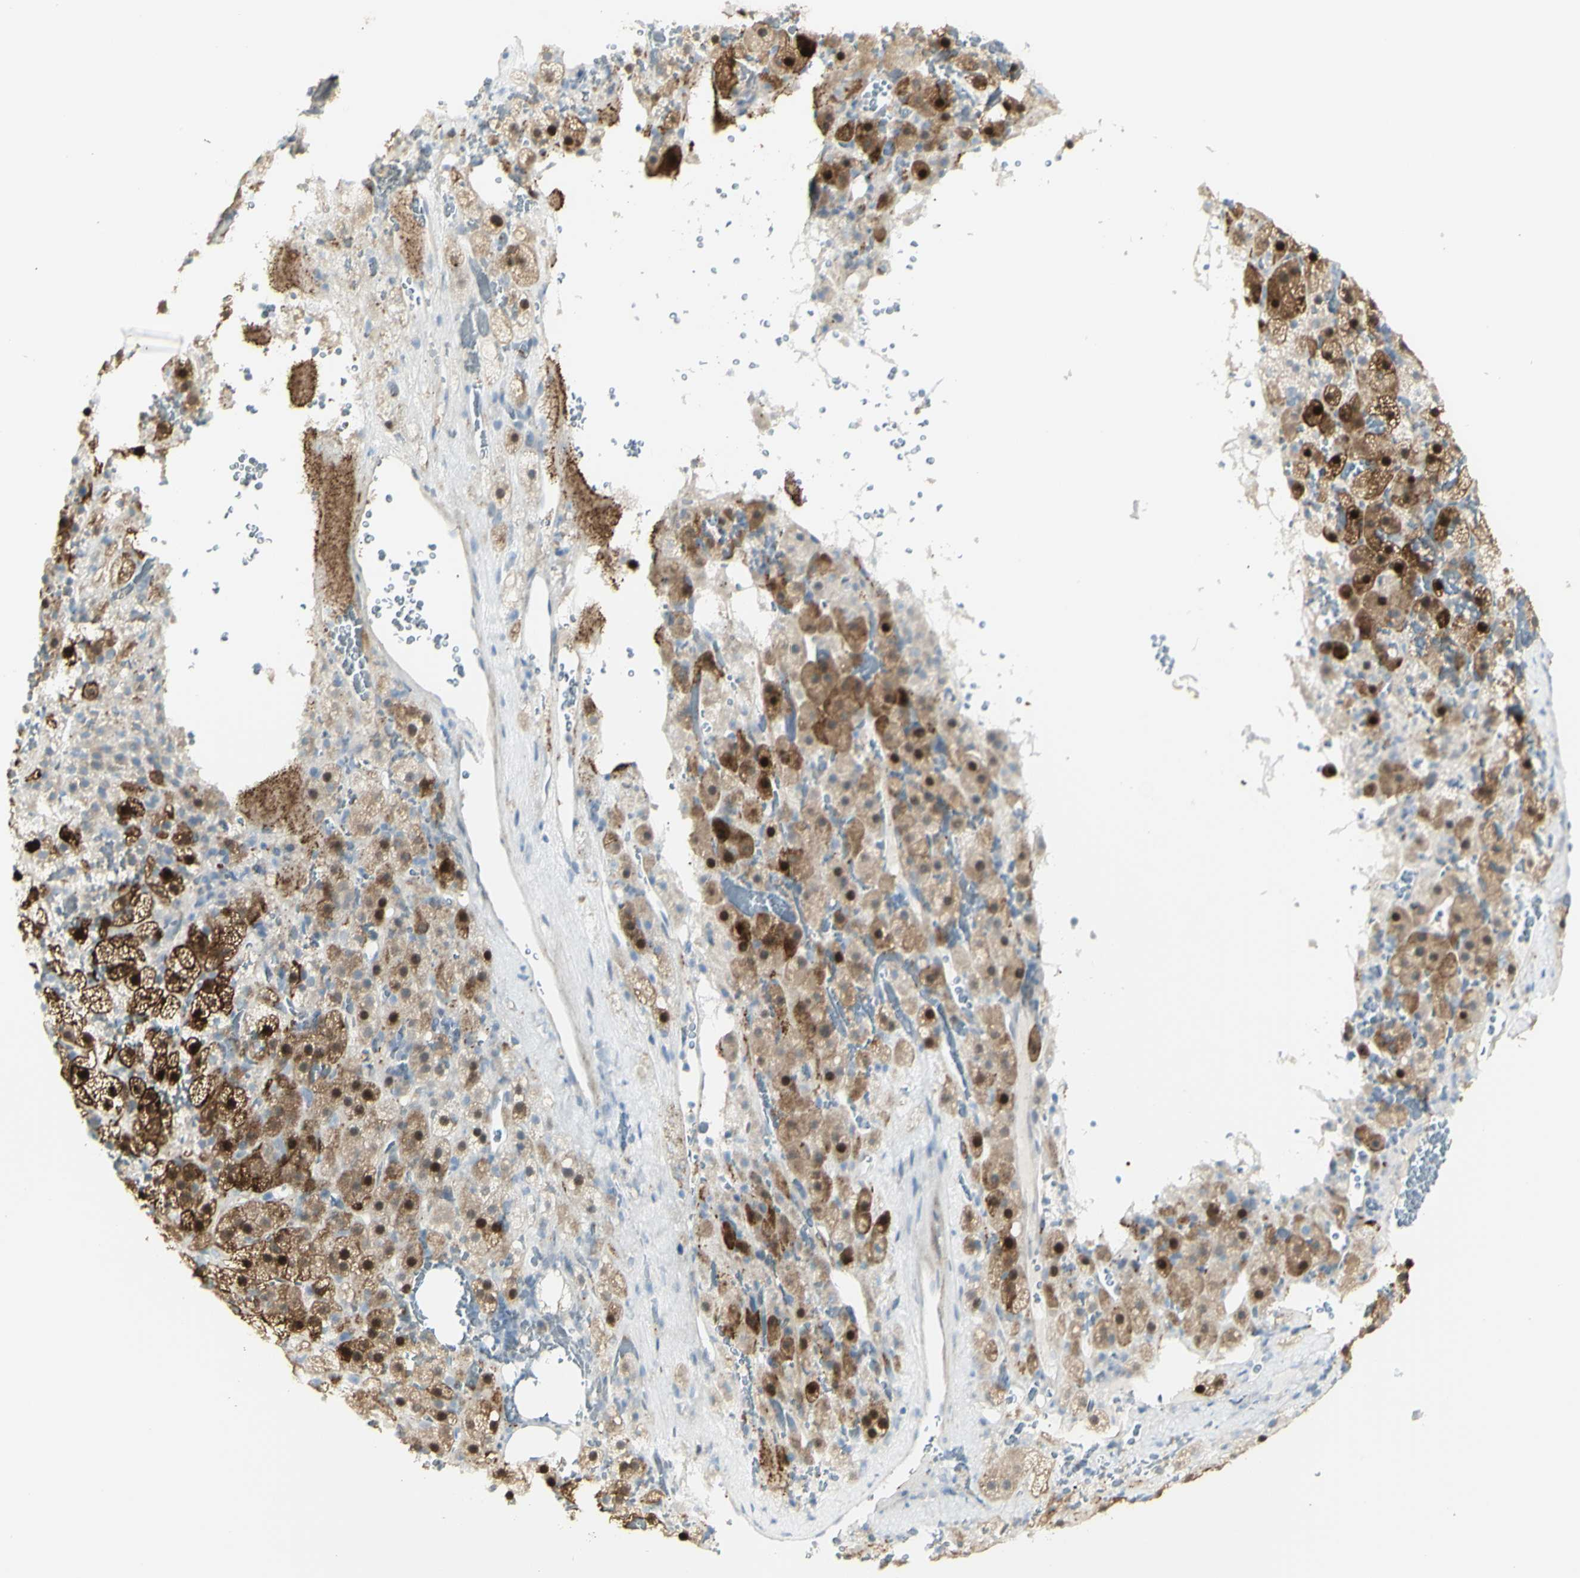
{"staining": {"intensity": "strong", "quantity": "<25%", "location": "cytoplasmic/membranous,nuclear"}, "tissue": "adrenal gland", "cell_type": "Glandular cells", "image_type": "normal", "snomed": [{"axis": "morphology", "description": "Normal tissue, NOS"}, {"axis": "topography", "description": "Adrenal gland"}], "caption": "Immunohistochemistry (DAB) staining of normal human adrenal gland displays strong cytoplasmic/membranous,nuclear protein expression in about <25% of glandular cells.", "gene": "NDST4", "patient": {"sex": "female", "age": 59}}